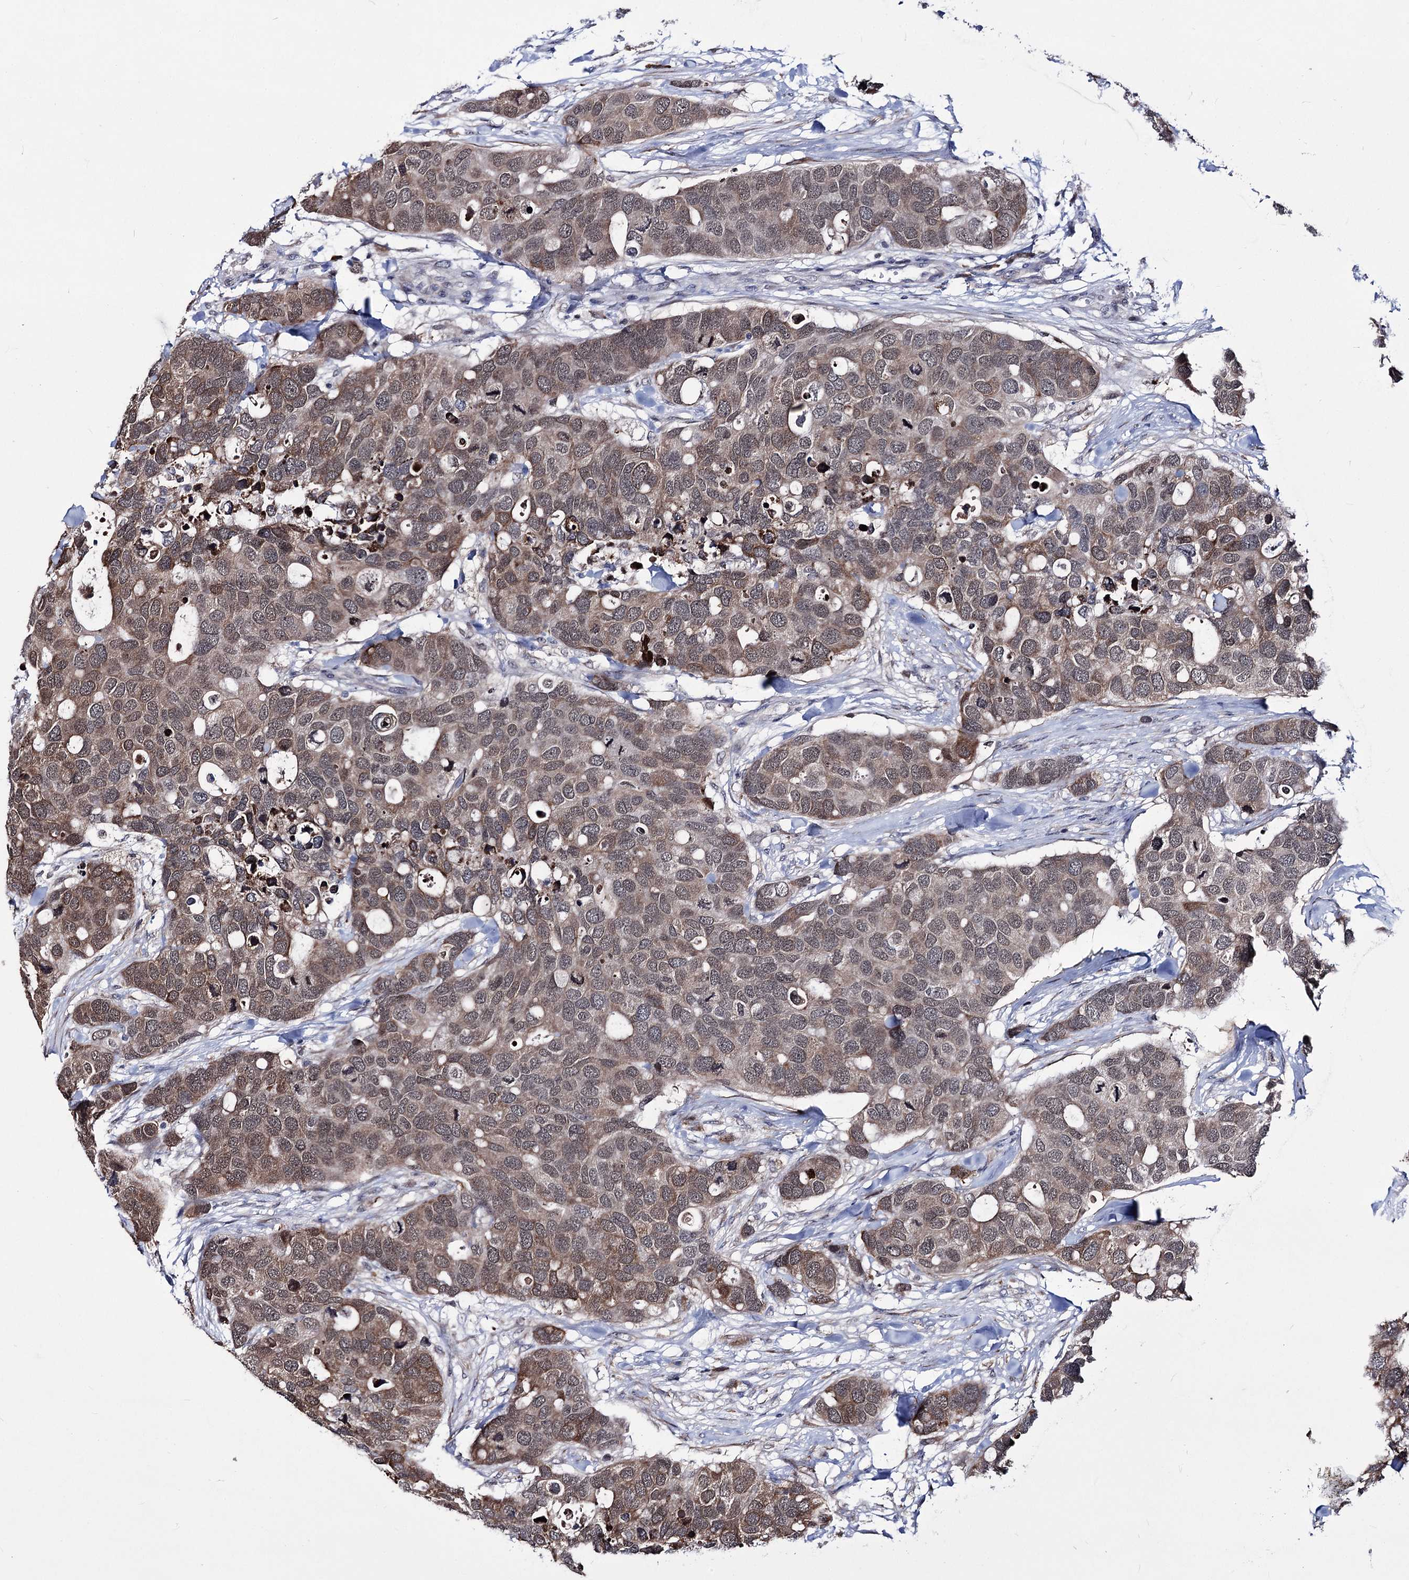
{"staining": {"intensity": "moderate", "quantity": ">75%", "location": "cytoplasmic/membranous,nuclear"}, "tissue": "breast cancer", "cell_type": "Tumor cells", "image_type": "cancer", "snomed": [{"axis": "morphology", "description": "Duct carcinoma"}, {"axis": "topography", "description": "Breast"}], "caption": "This photomicrograph displays immunohistochemistry (IHC) staining of human invasive ductal carcinoma (breast), with medium moderate cytoplasmic/membranous and nuclear staining in about >75% of tumor cells.", "gene": "PPRC1", "patient": {"sex": "female", "age": 83}}